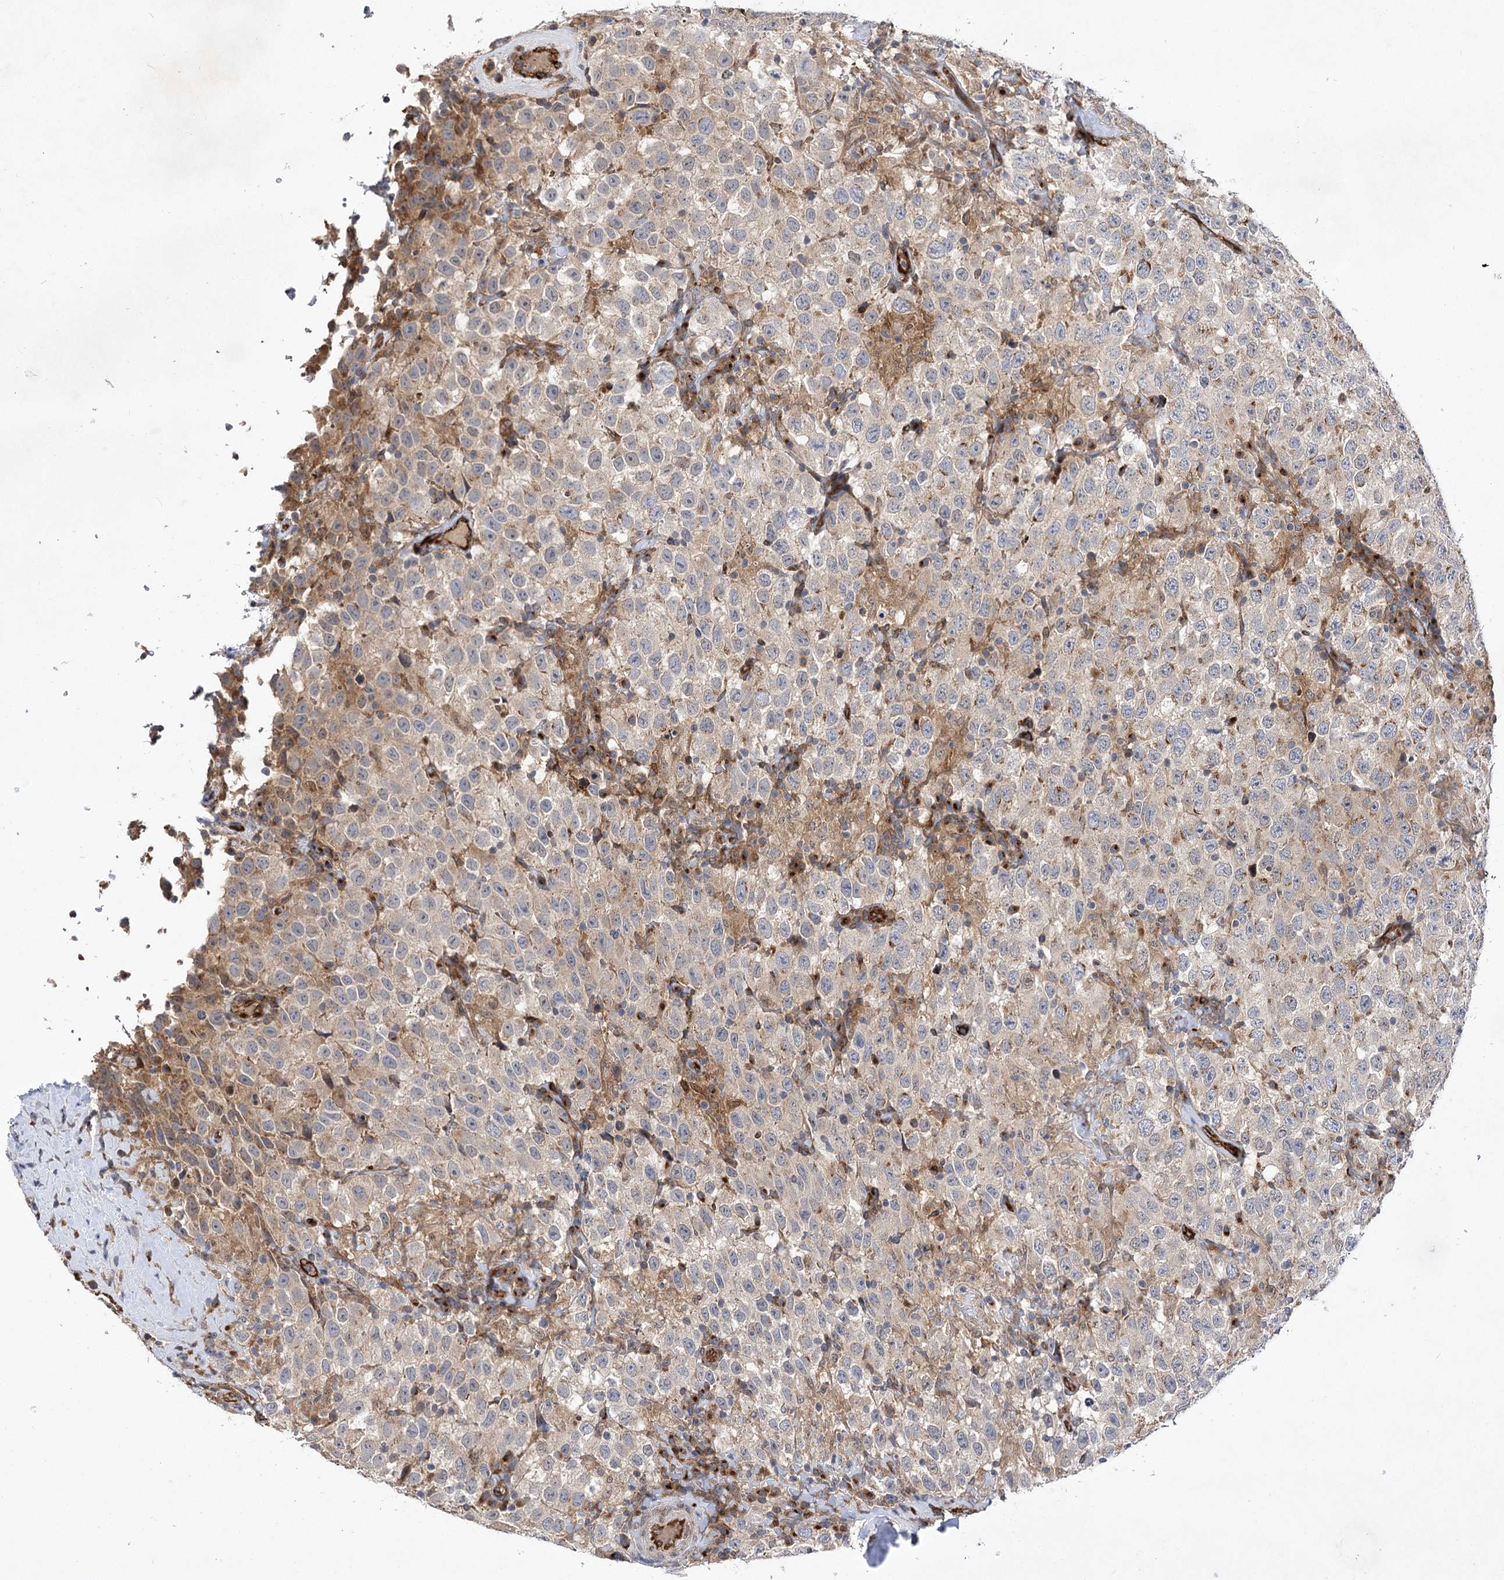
{"staining": {"intensity": "weak", "quantity": "<25%", "location": "cytoplasmic/membranous"}, "tissue": "testis cancer", "cell_type": "Tumor cells", "image_type": "cancer", "snomed": [{"axis": "morphology", "description": "Seminoma, NOS"}, {"axis": "topography", "description": "Testis"}], "caption": "Protein analysis of testis cancer (seminoma) demonstrates no significant staining in tumor cells. Nuclei are stained in blue.", "gene": "ARHGAP31", "patient": {"sex": "male", "age": 41}}